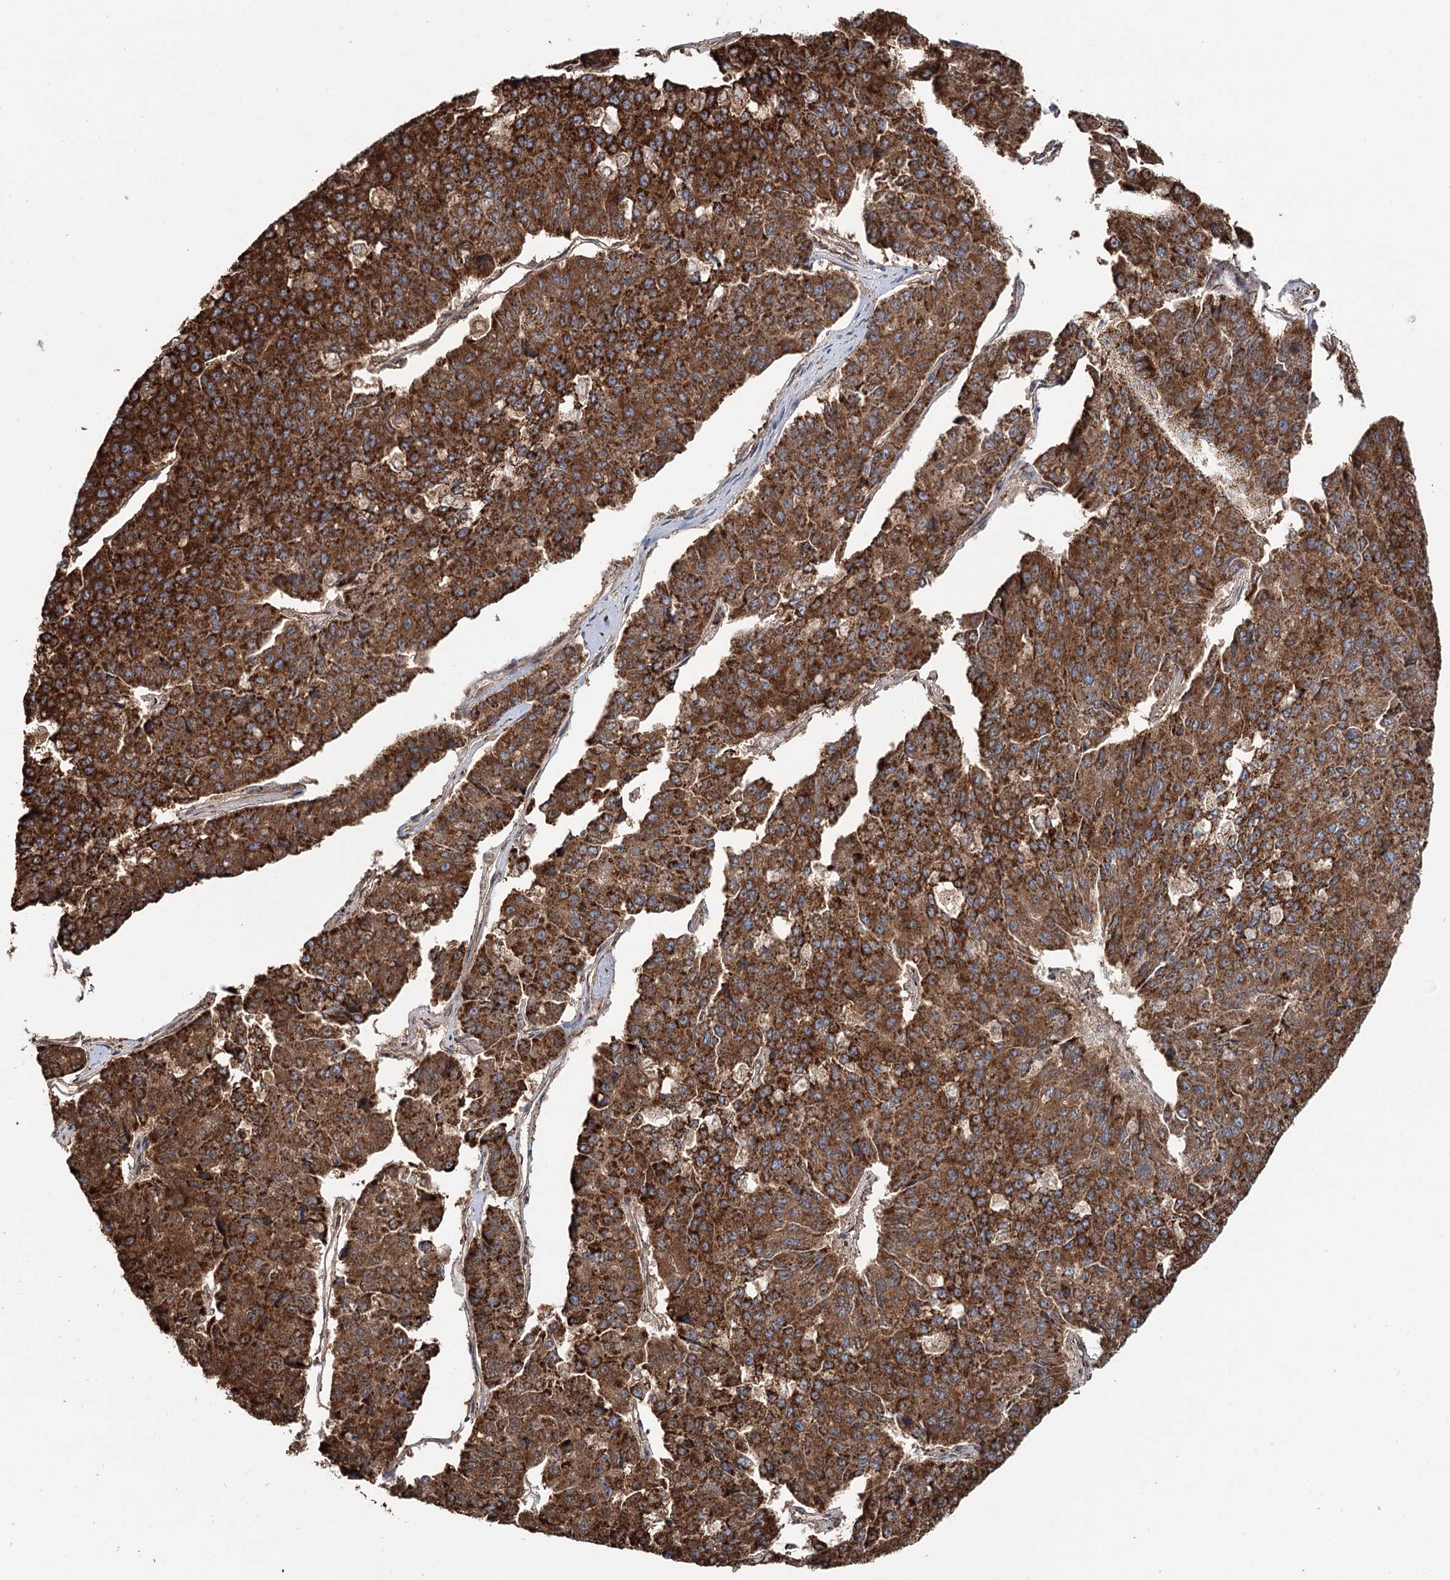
{"staining": {"intensity": "strong", "quantity": ">75%", "location": "cytoplasmic/membranous"}, "tissue": "pancreatic cancer", "cell_type": "Tumor cells", "image_type": "cancer", "snomed": [{"axis": "morphology", "description": "Adenocarcinoma, NOS"}, {"axis": "topography", "description": "Pancreas"}], "caption": "Human pancreatic cancer stained with a protein marker demonstrates strong staining in tumor cells.", "gene": "APH1A", "patient": {"sex": "male", "age": 50}}